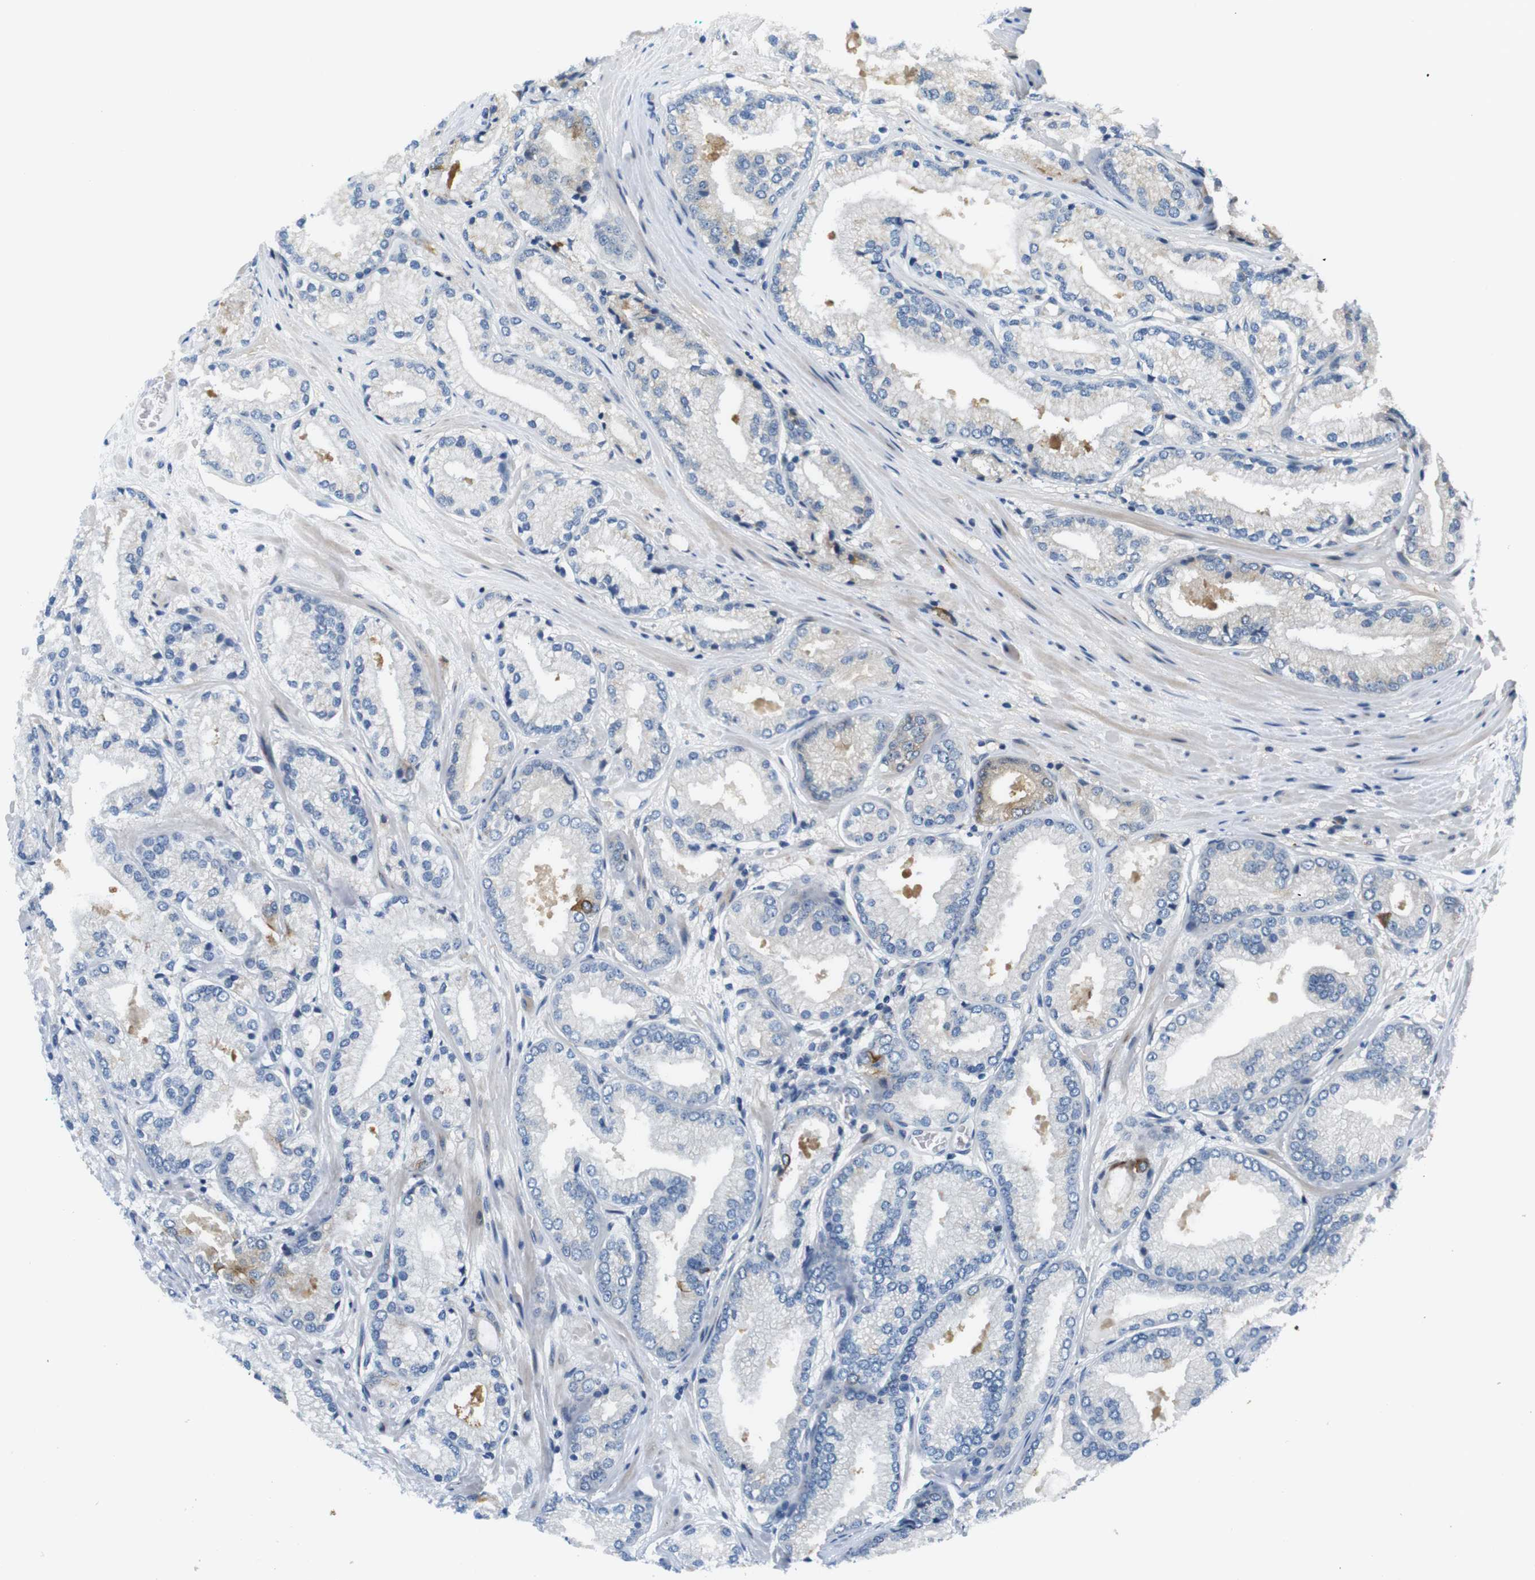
{"staining": {"intensity": "negative", "quantity": "none", "location": "none"}, "tissue": "prostate cancer", "cell_type": "Tumor cells", "image_type": "cancer", "snomed": [{"axis": "morphology", "description": "Adenocarcinoma, High grade"}, {"axis": "topography", "description": "Prostate"}], "caption": "This is an IHC micrograph of human prostate high-grade adenocarcinoma. There is no expression in tumor cells.", "gene": "ZDHHC3", "patient": {"sex": "male", "age": 59}}